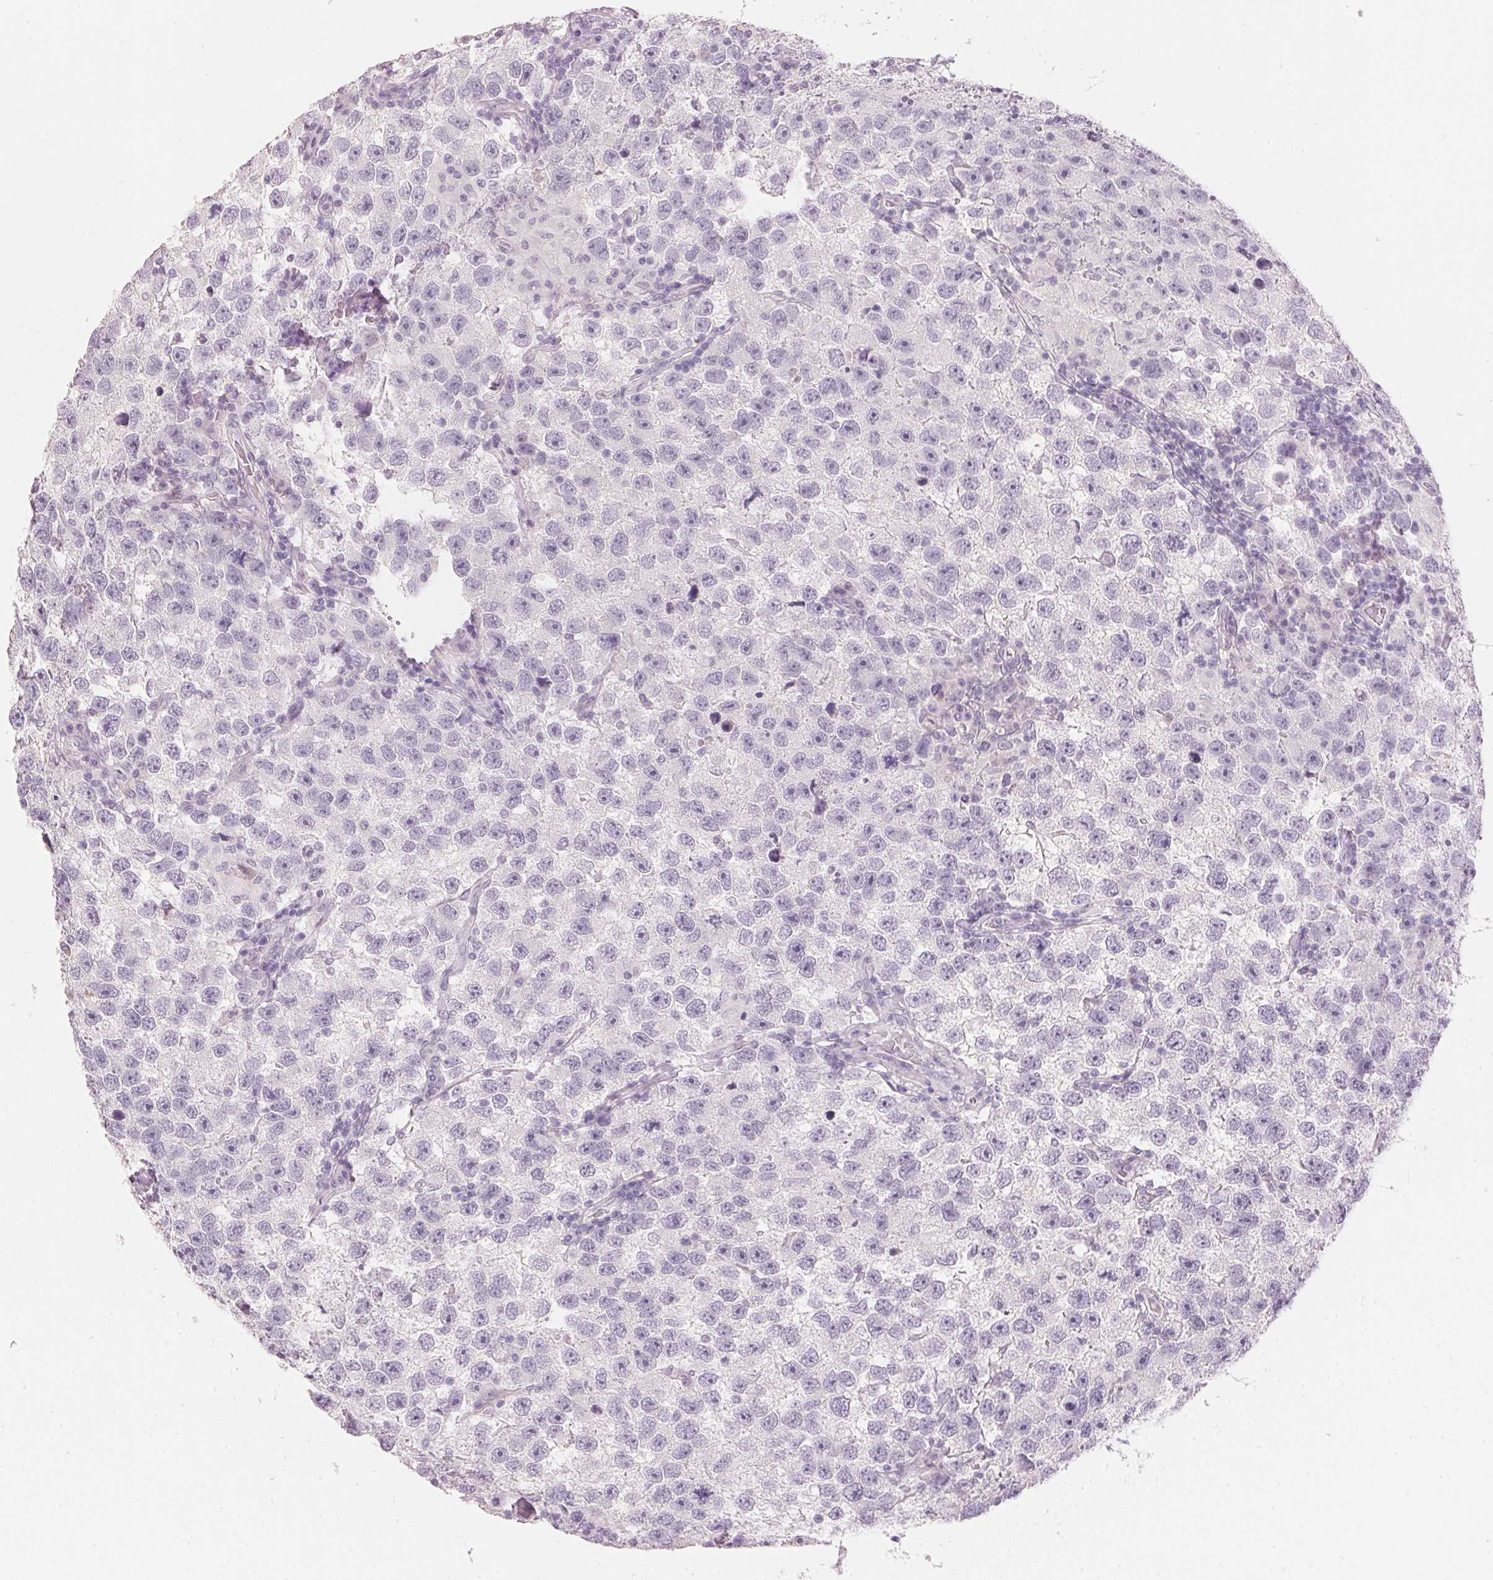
{"staining": {"intensity": "negative", "quantity": "none", "location": "none"}, "tissue": "testis cancer", "cell_type": "Tumor cells", "image_type": "cancer", "snomed": [{"axis": "morphology", "description": "Seminoma, NOS"}, {"axis": "topography", "description": "Testis"}], "caption": "Protein analysis of testis cancer displays no significant staining in tumor cells. (Immunohistochemistry (ihc), brightfield microscopy, high magnification).", "gene": "IGFBP1", "patient": {"sex": "male", "age": 26}}